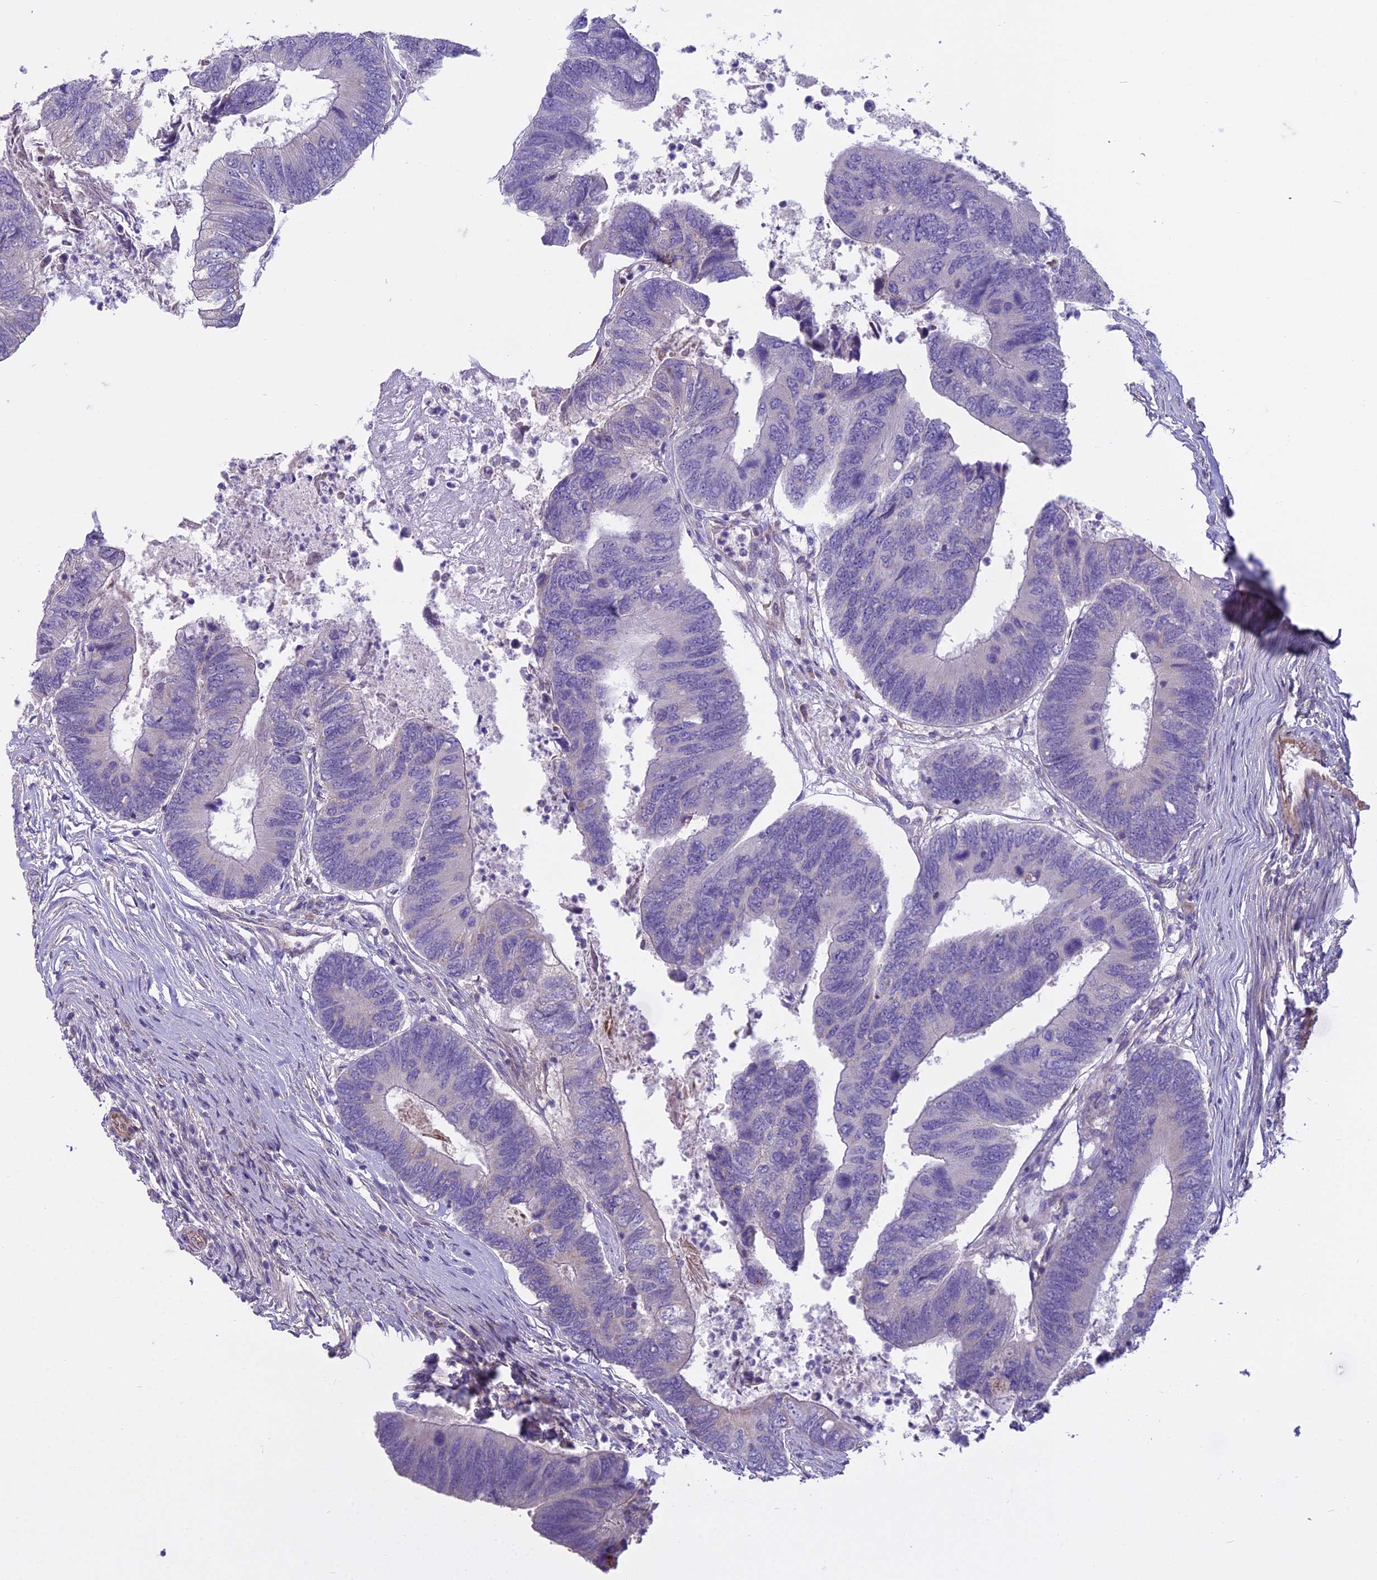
{"staining": {"intensity": "negative", "quantity": "none", "location": "none"}, "tissue": "colorectal cancer", "cell_type": "Tumor cells", "image_type": "cancer", "snomed": [{"axis": "morphology", "description": "Adenocarcinoma, NOS"}, {"axis": "topography", "description": "Colon"}], "caption": "Histopathology image shows no protein positivity in tumor cells of colorectal cancer tissue. (Stains: DAB (3,3'-diaminobenzidine) IHC with hematoxylin counter stain, Microscopy: brightfield microscopy at high magnification).", "gene": "DUS2", "patient": {"sex": "female", "age": 67}}